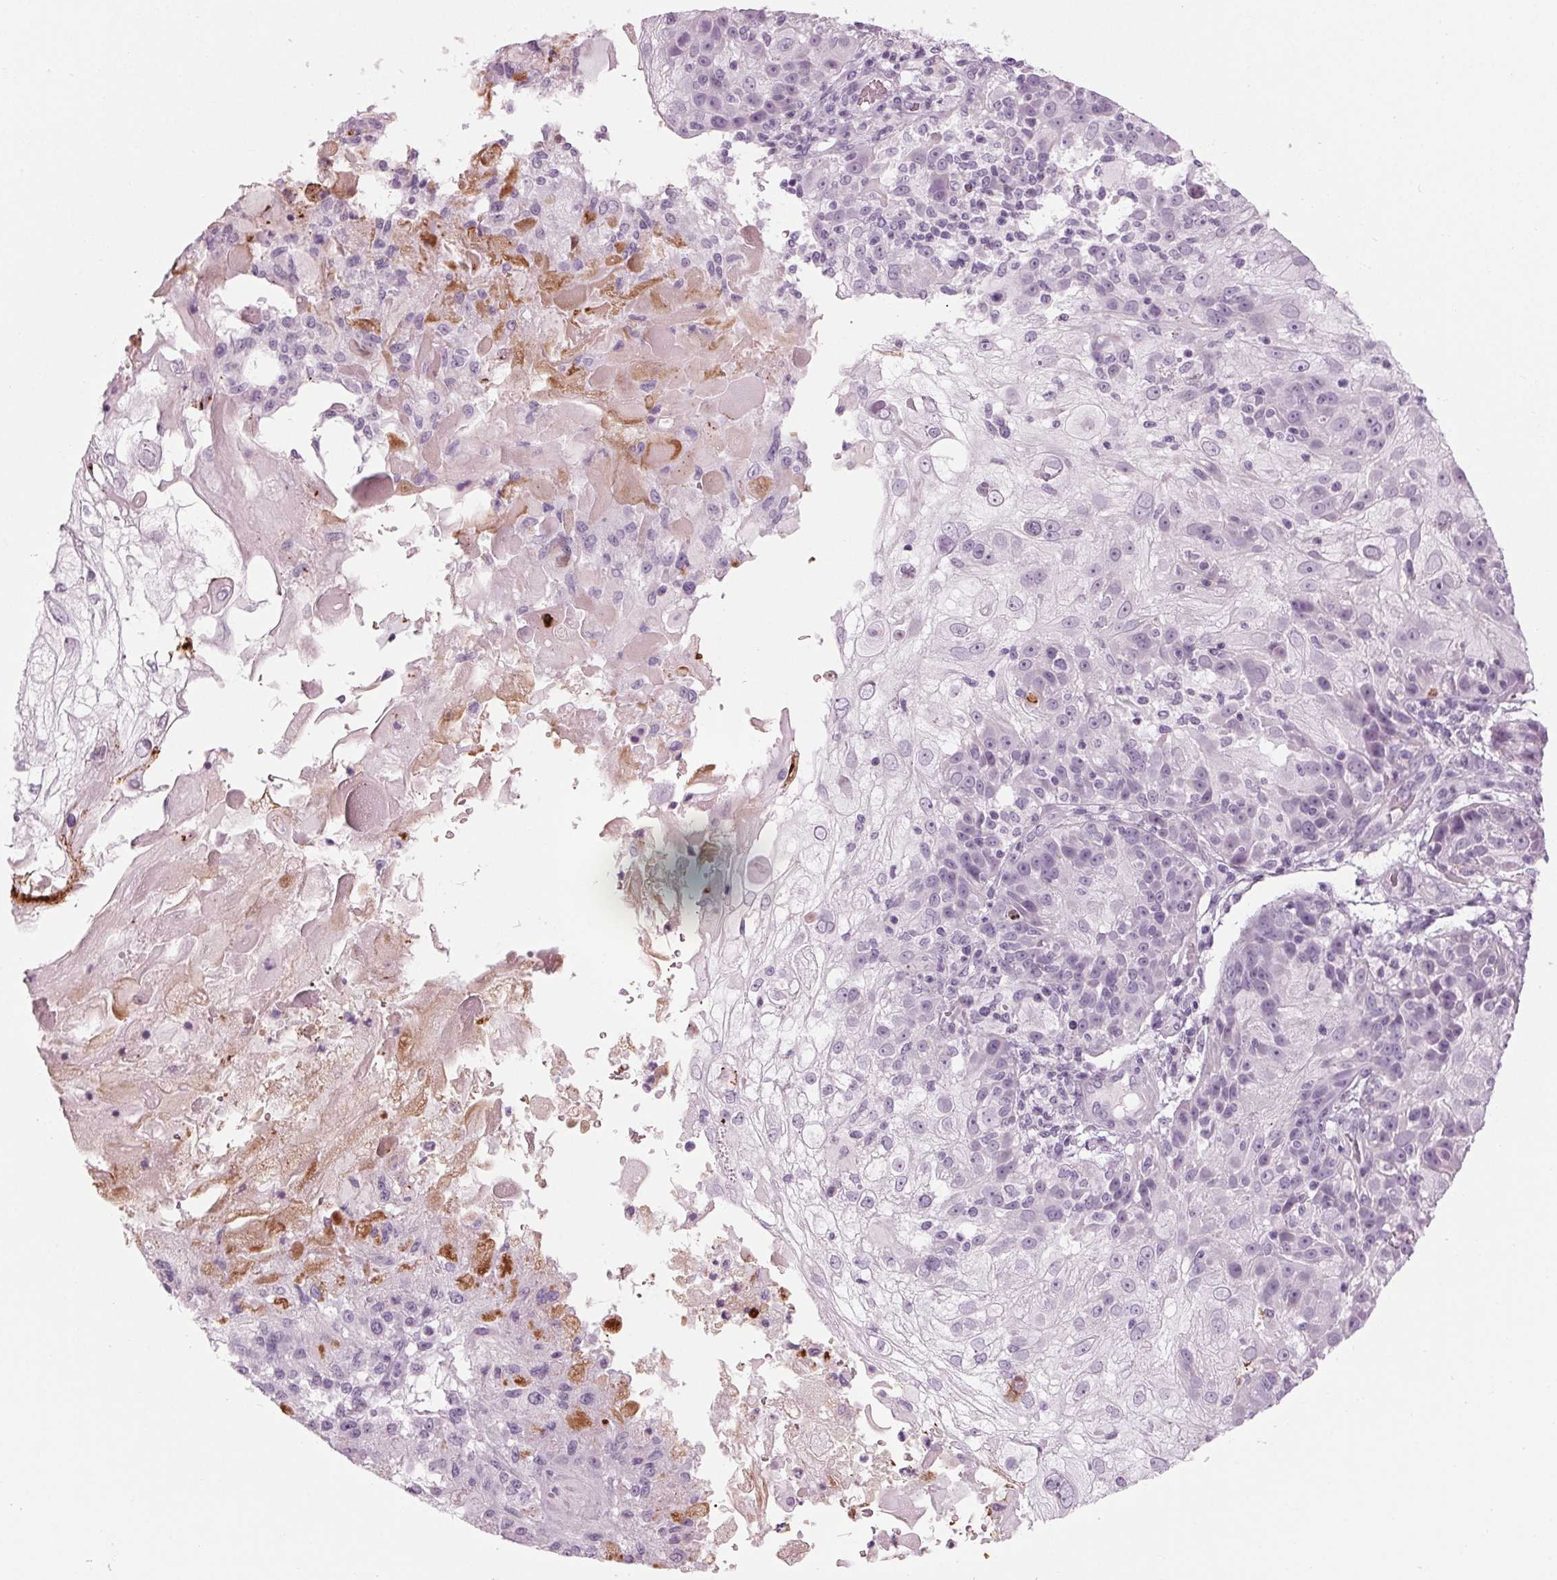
{"staining": {"intensity": "negative", "quantity": "none", "location": "none"}, "tissue": "skin cancer", "cell_type": "Tumor cells", "image_type": "cancer", "snomed": [{"axis": "morphology", "description": "Normal tissue, NOS"}, {"axis": "morphology", "description": "Squamous cell carcinoma, NOS"}, {"axis": "topography", "description": "Skin"}], "caption": "This micrograph is of squamous cell carcinoma (skin) stained with immunohistochemistry to label a protein in brown with the nuclei are counter-stained blue. There is no positivity in tumor cells.", "gene": "CYP3A43", "patient": {"sex": "female", "age": 83}}